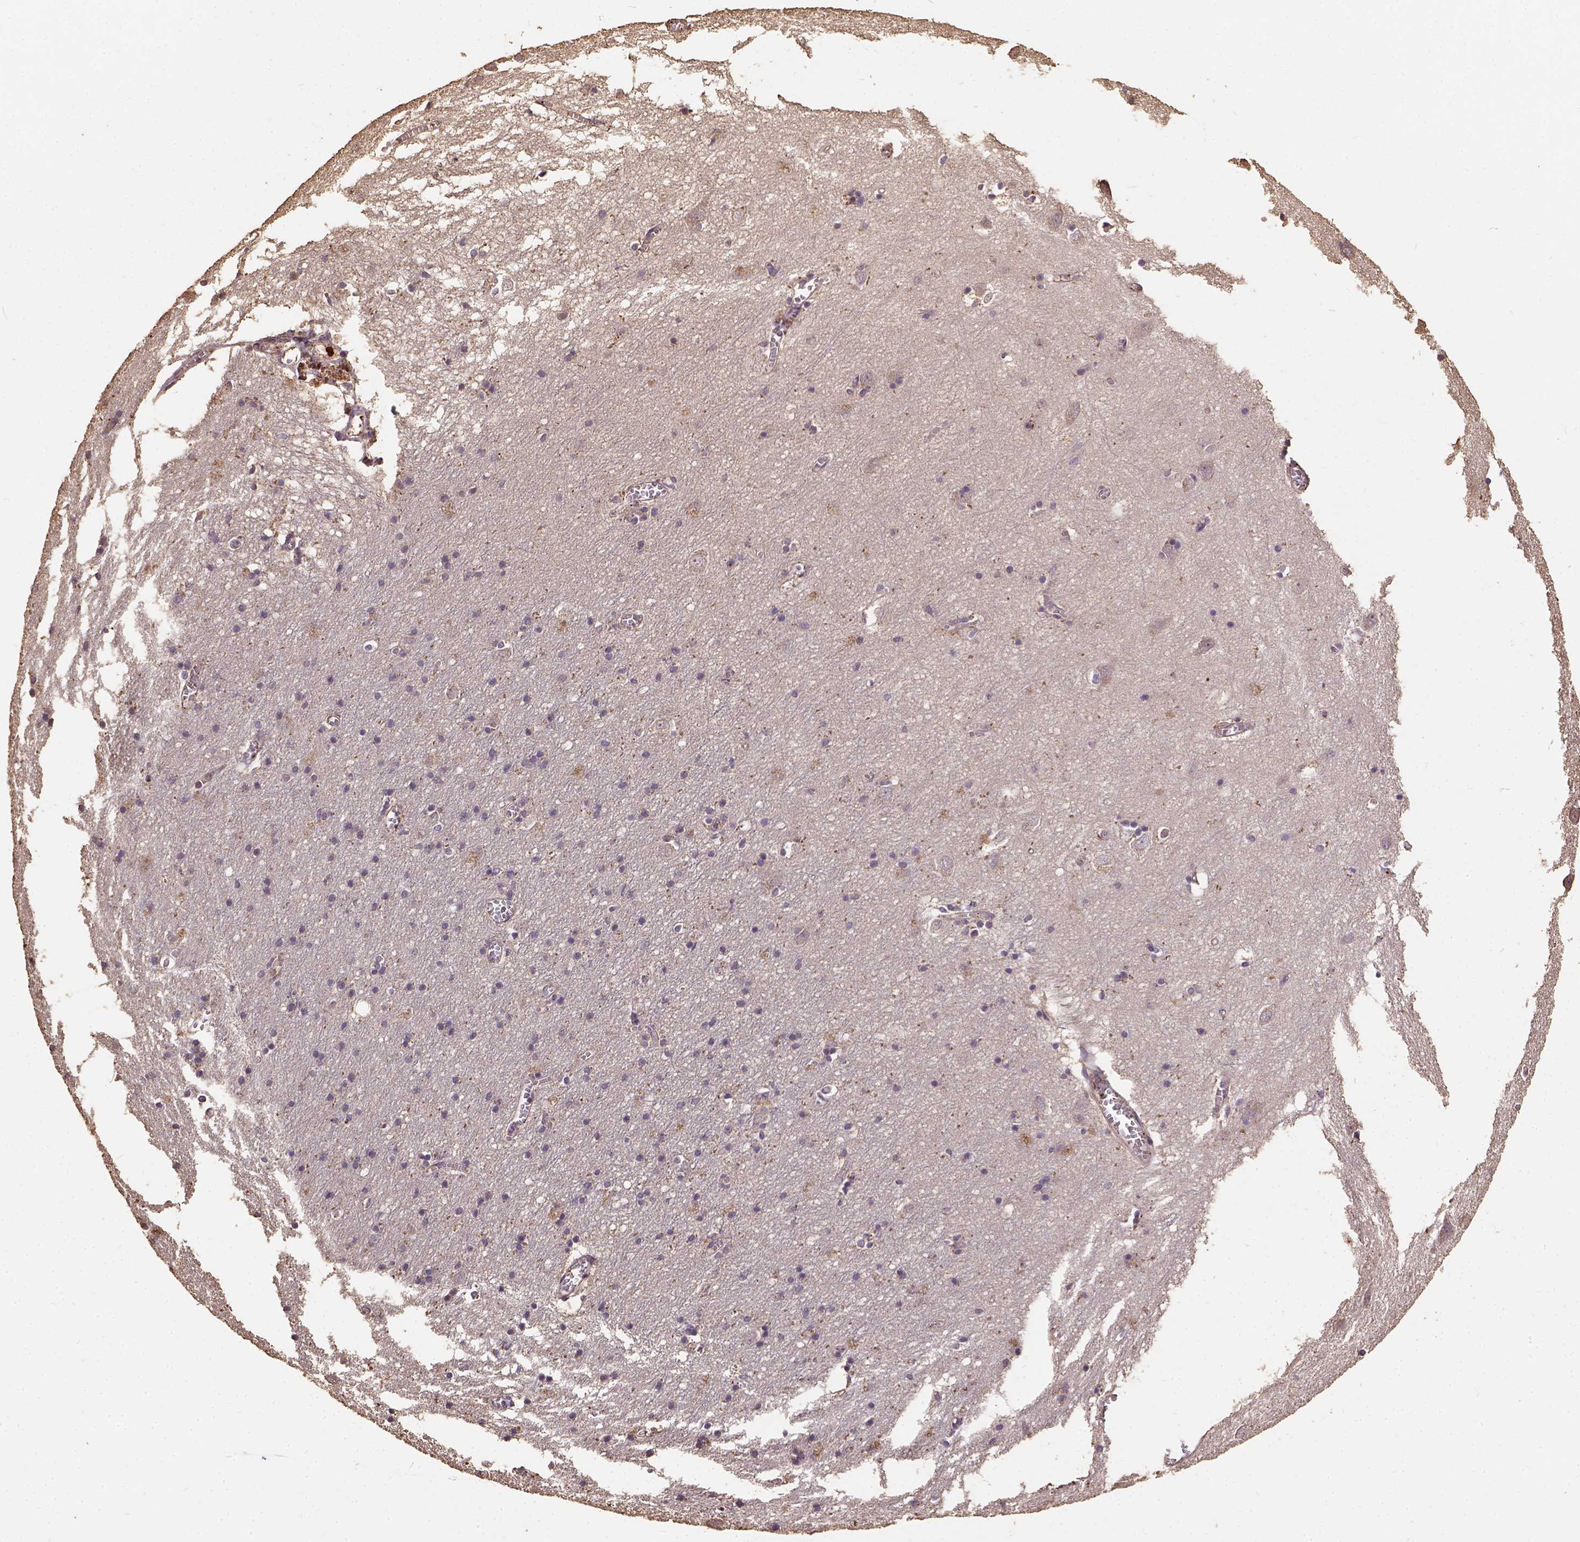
{"staining": {"intensity": "negative", "quantity": "none", "location": "none"}, "tissue": "cerebral cortex", "cell_type": "Endothelial cells", "image_type": "normal", "snomed": [{"axis": "morphology", "description": "Normal tissue, NOS"}, {"axis": "topography", "description": "Cerebral cortex"}], "caption": "Photomicrograph shows no protein staining in endothelial cells of benign cerebral cortex.", "gene": "ATP1B3", "patient": {"sex": "male", "age": 70}}